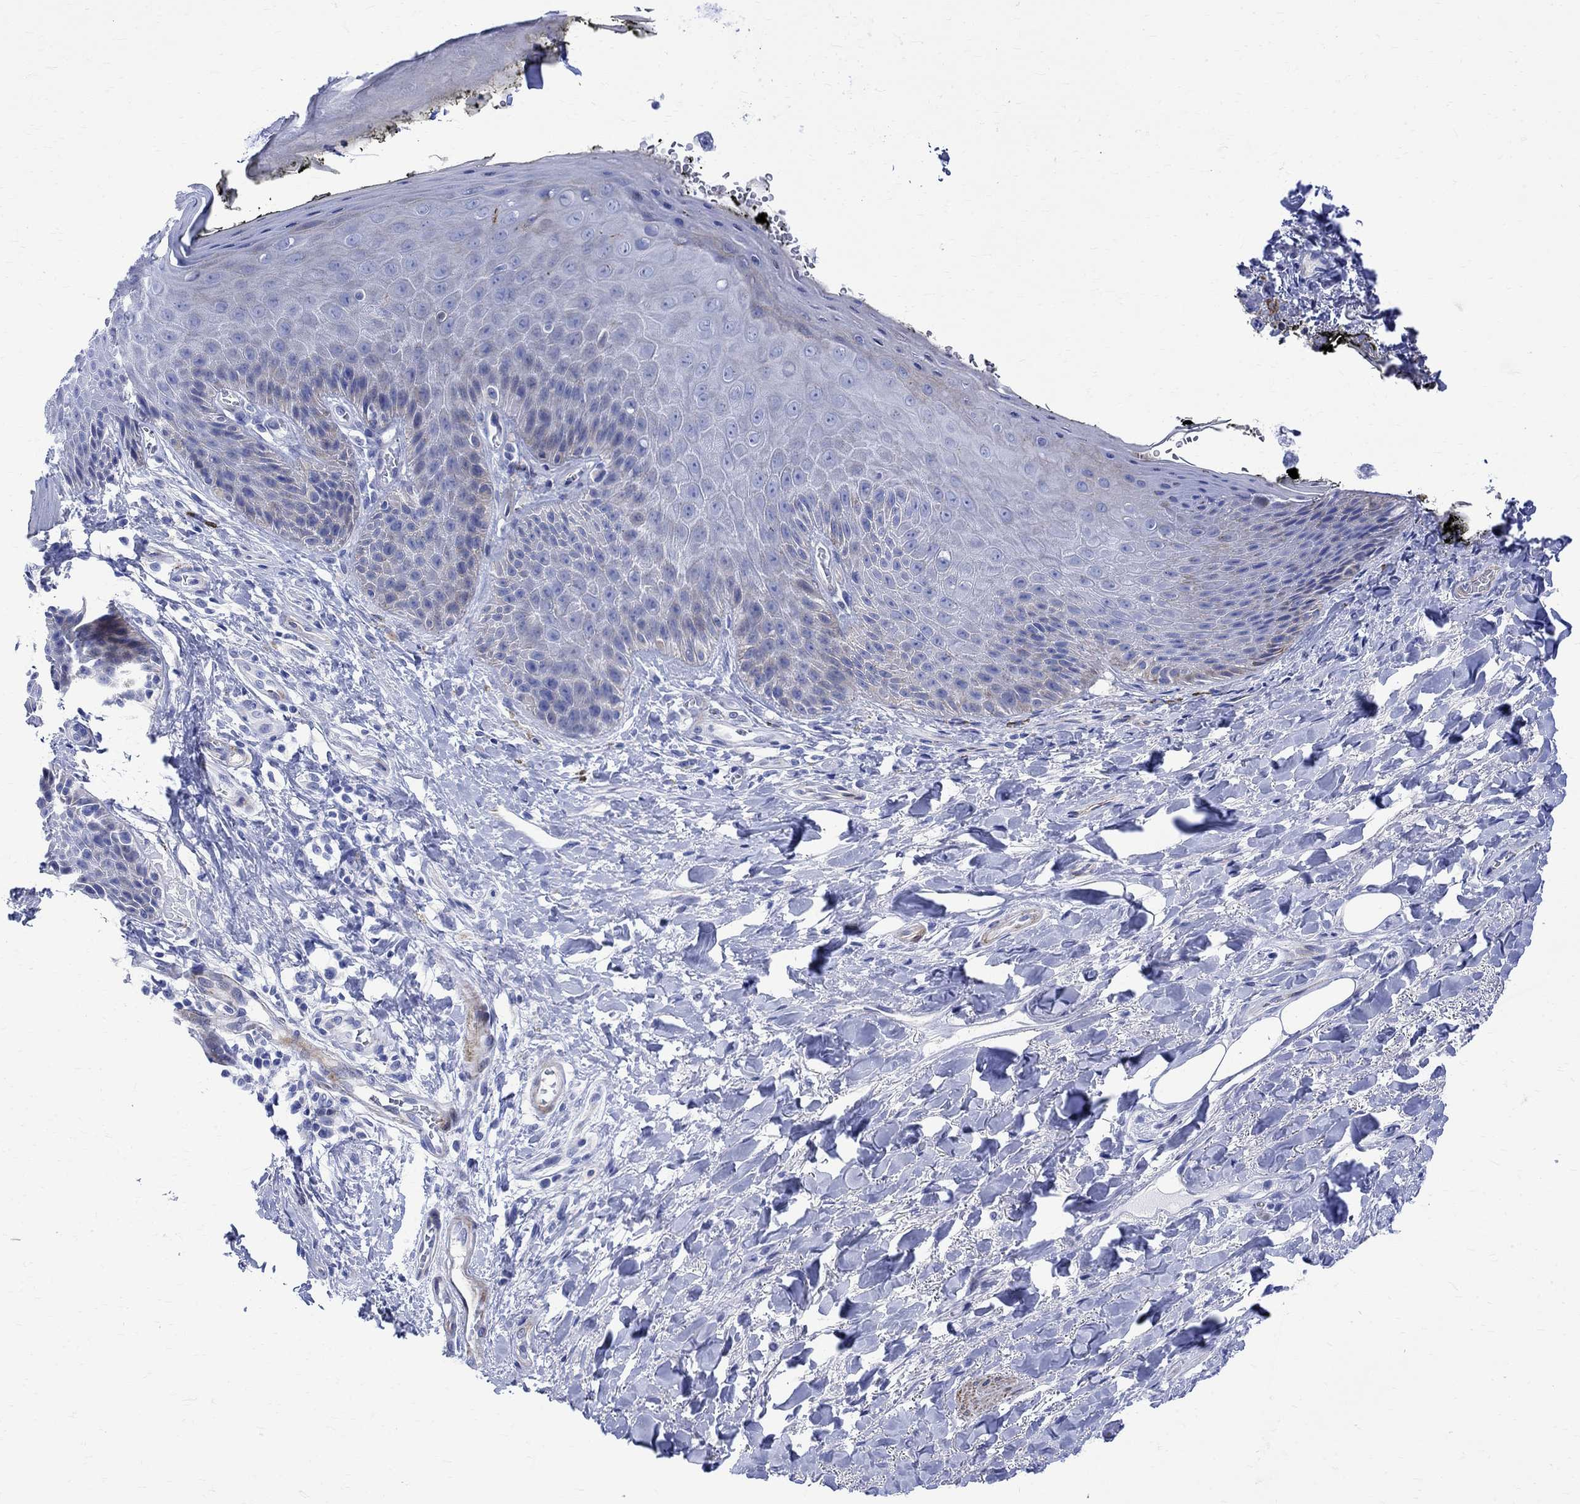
{"staining": {"intensity": "negative", "quantity": "none", "location": "none"}, "tissue": "skin", "cell_type": "Epidermal cells", "image_type": "normal", "snomed": [{"axis": "morphology", "description": "Normal tissue, NOS"}, {"axis": "topography", "description": "Anal"}, {"axis": "topography", "description": "Peripheral nerve tissue"}], "caption": "The histopathology image exhibits no significant positivity in epidermal cells of skin. (Brightfield microscopy of DAB immunohistochemistry (IHC) at high magnification).", "gene": "PARVB", "patient": {"sex": "male", "age": 53}}